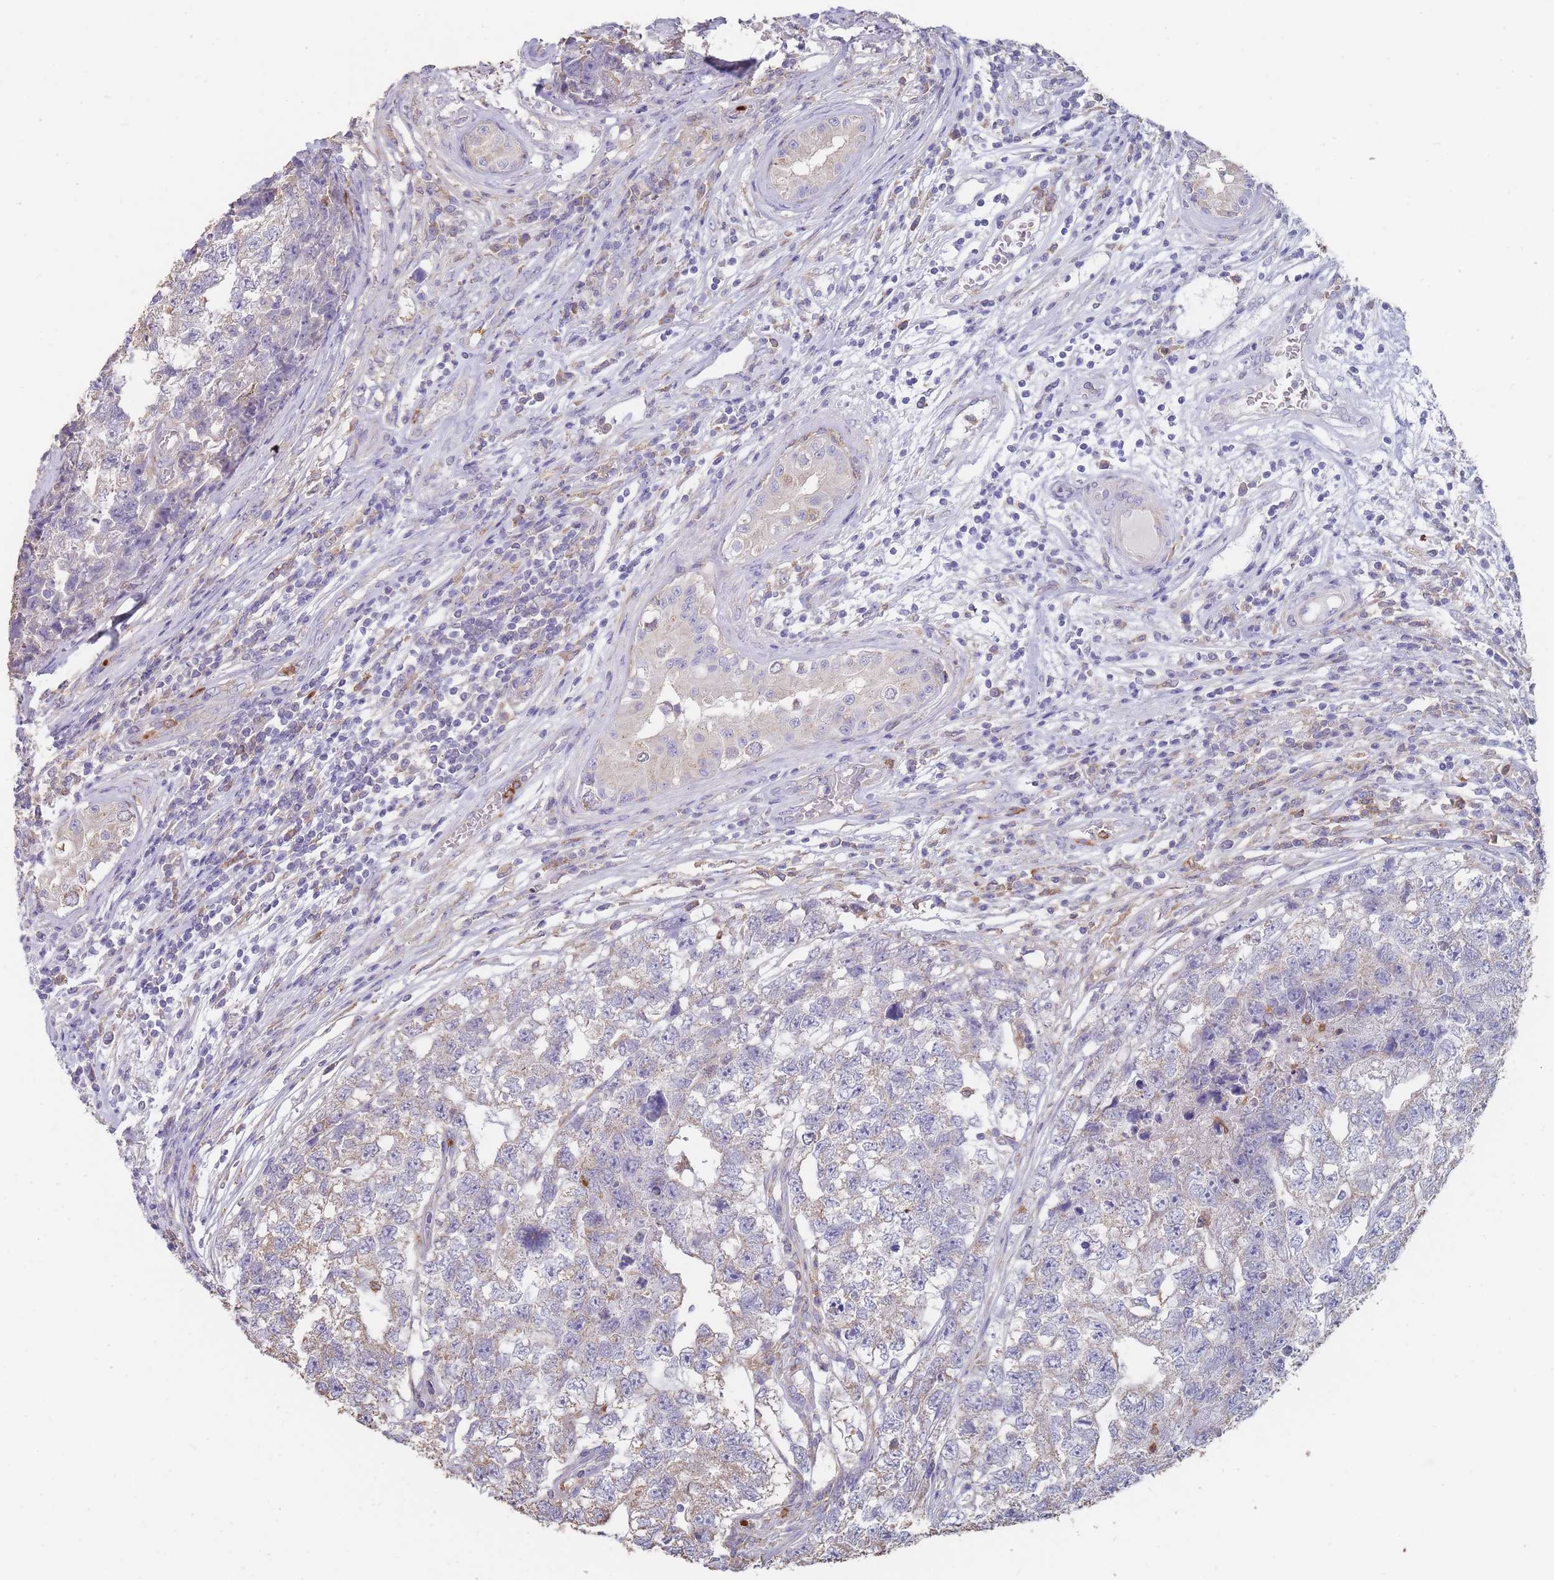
{"staining": {"intensity": "weak", "quantity": "<25%", "location": "cytoplasmic/membranous"}, "tissue": "testis cancer", "cell_type": "Tumor cells", "image_type": "cancer", "snomed": [{"axis": "morphology", "description": "Carcinoma, Embryonal, NOS"}, {"axis": "topography", "description": "Testis"}], "caption": "IHC image of testis embryonal carcinoma stained for a protein (brown), which reveals no positivity in tumor cells. (DAB (3,3'-diaminobenzidine) immunohistochemistry (IHC), high magnification).", "gene": "CLEC12A", "patient": {"sex": "male", "age": 22}}